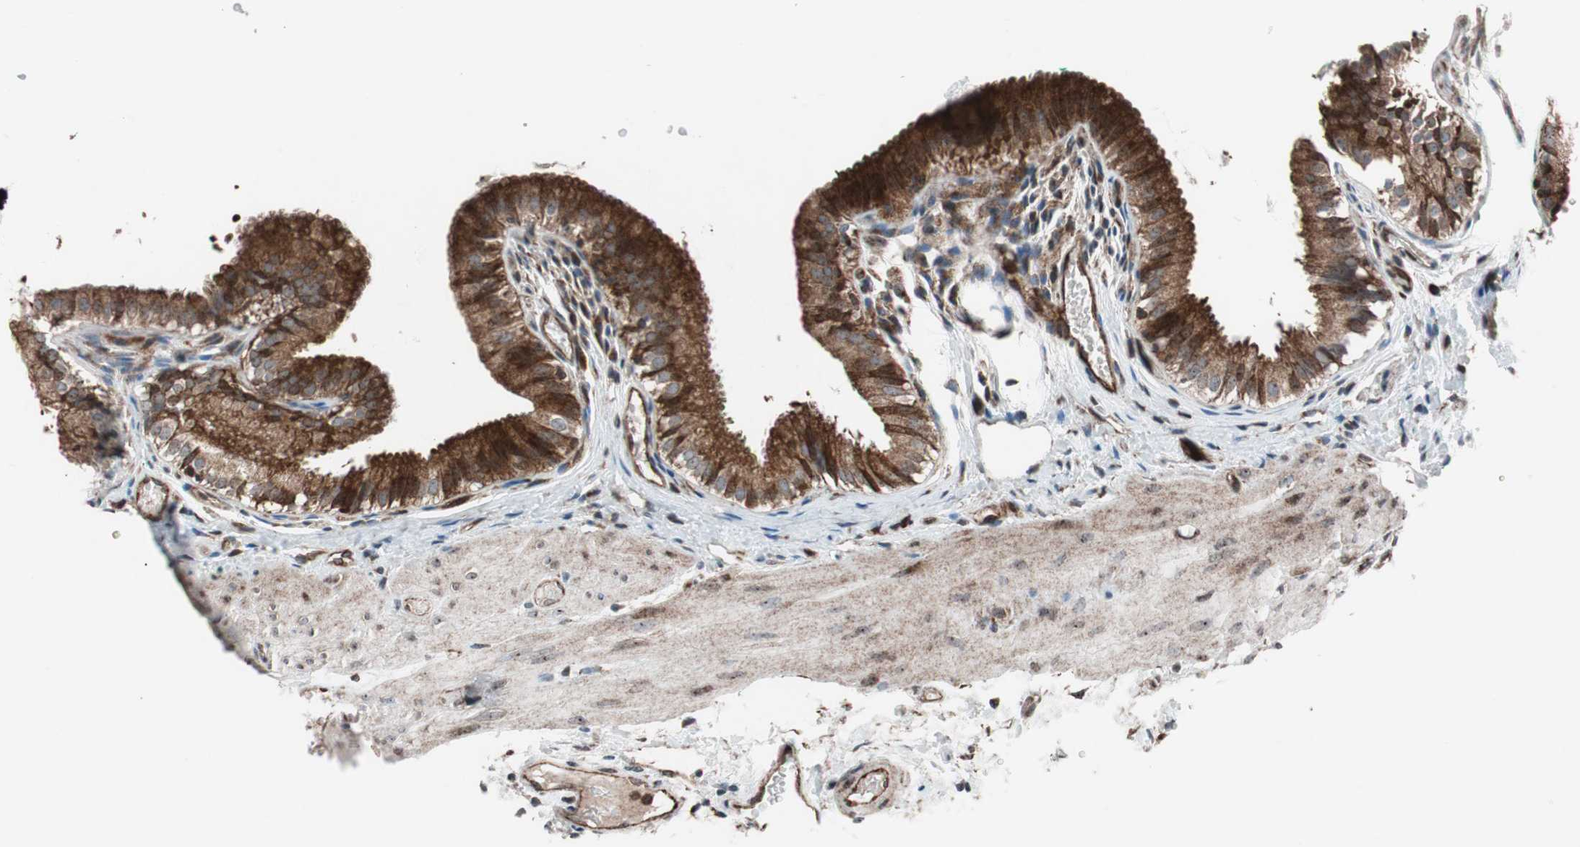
{"staining": {"intensity": "strong", "quantity": ">75%", "location": "cytoplasmic/membranous"}, "tissue": "gallbladder", "cell_type": "Glandular cells", "image_type": "normal", "snomed": [{"axis": "morphology", "description": "Normal tissue, NOS"}, {"axis": "topography", "description": "Gallbladder"}], "caption": "Human gallbladder stained with a brown dye displays strong cytoplasmic/membranous positive expression in about >75% of glandular cells.", "gene": "CCL14", "patient": {"sex": "female", "age": 26}}